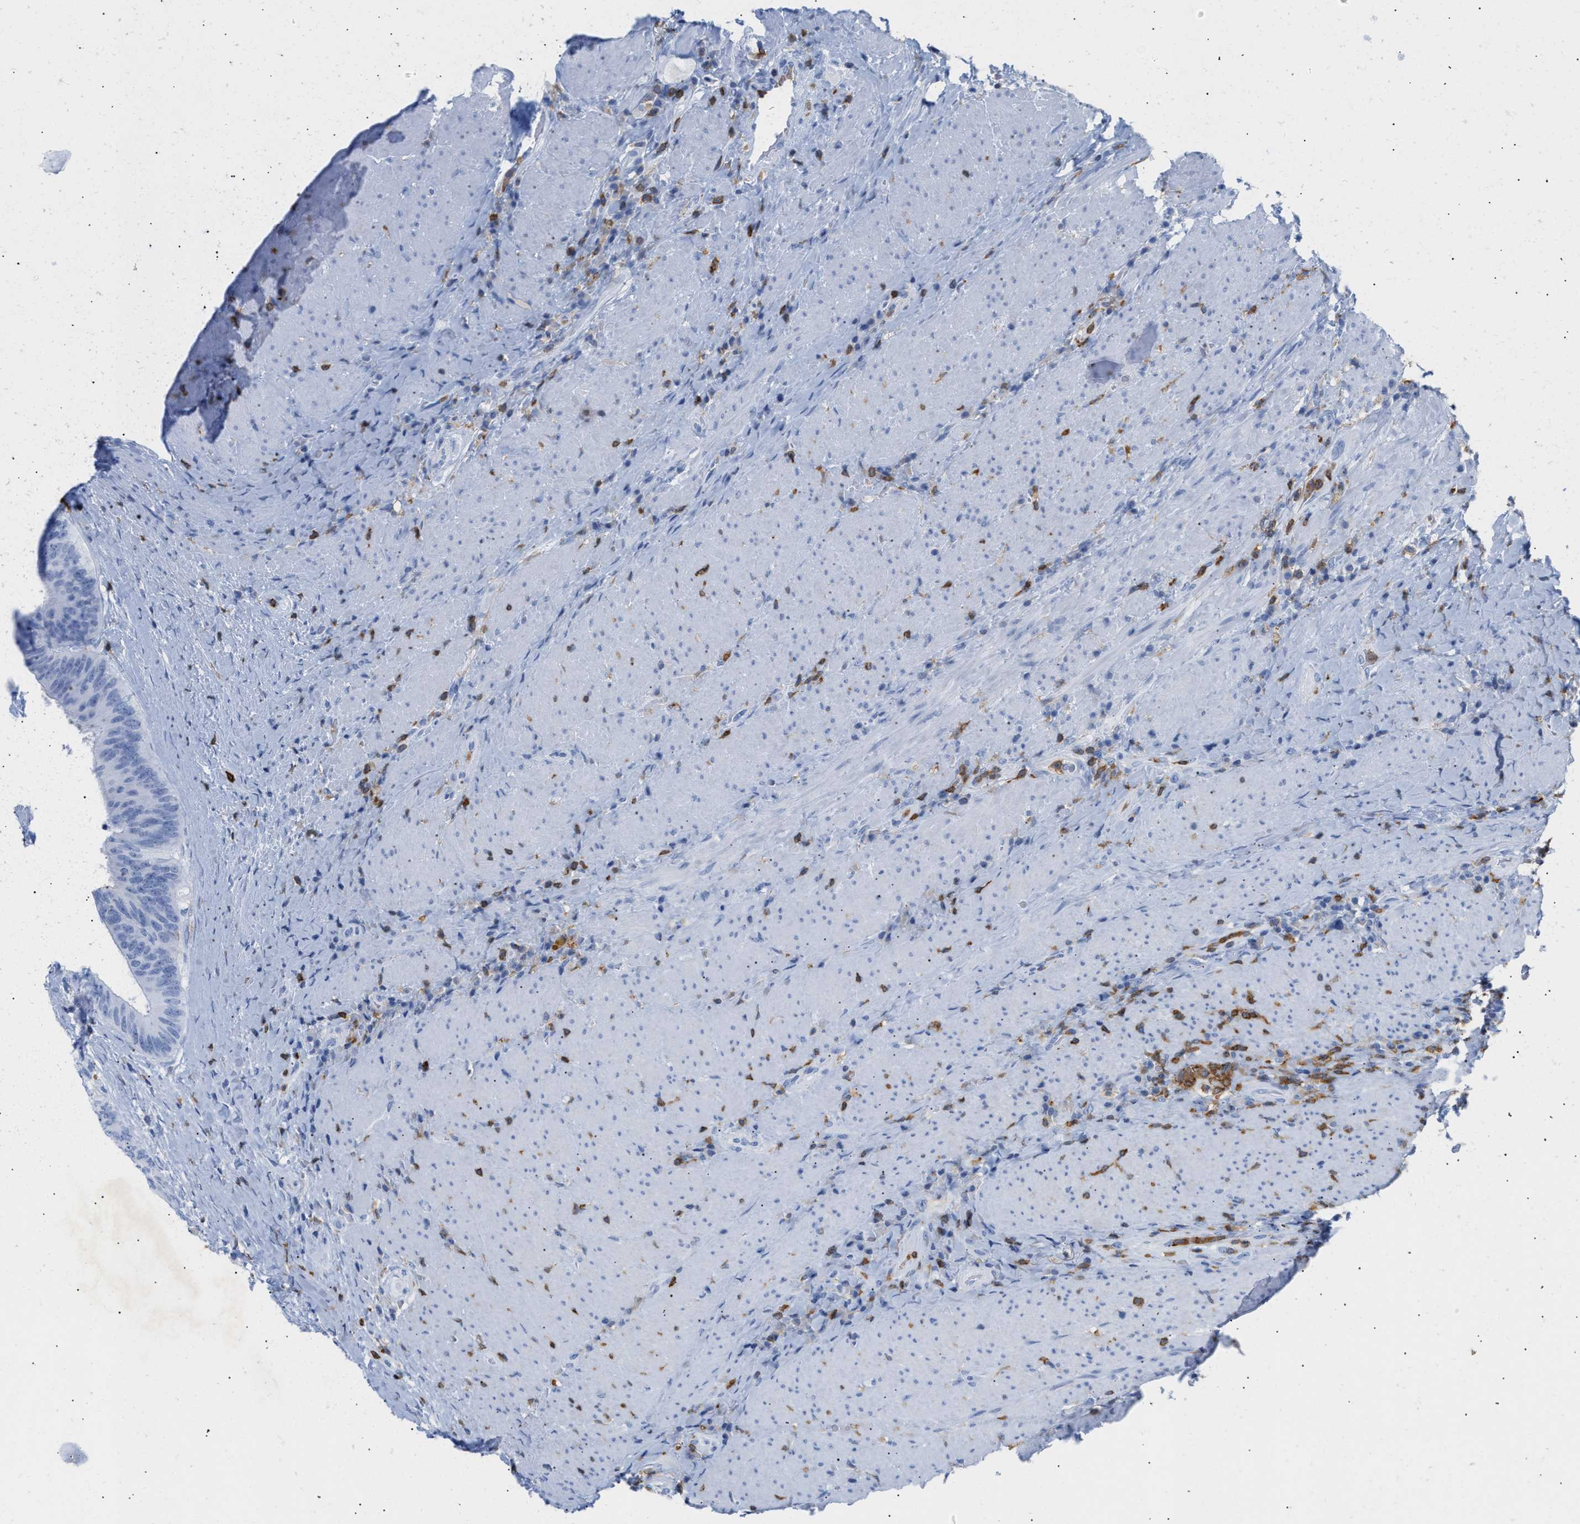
{"staining": {"intensity": "negative", "quantity": "none", "location": "none"}, "tissue": "colorectal cancer", "cell_type": "Tumor cells", "image_type": "cancer", "snomed": [{"axis": "morphology", "description": "Adenocarcinoma, NOS"}, {"axis": "topography", "description": "Rectum"}], "caption": "High magnification brightfield microscopy of adenocarcinoma (colorectal) stained with DAB (brown) and counterstained with hematoxylin (blue): tumor cells show no significant expression.", "gene": "LCP1", "patient": {"sex": "male", "age": 72}}